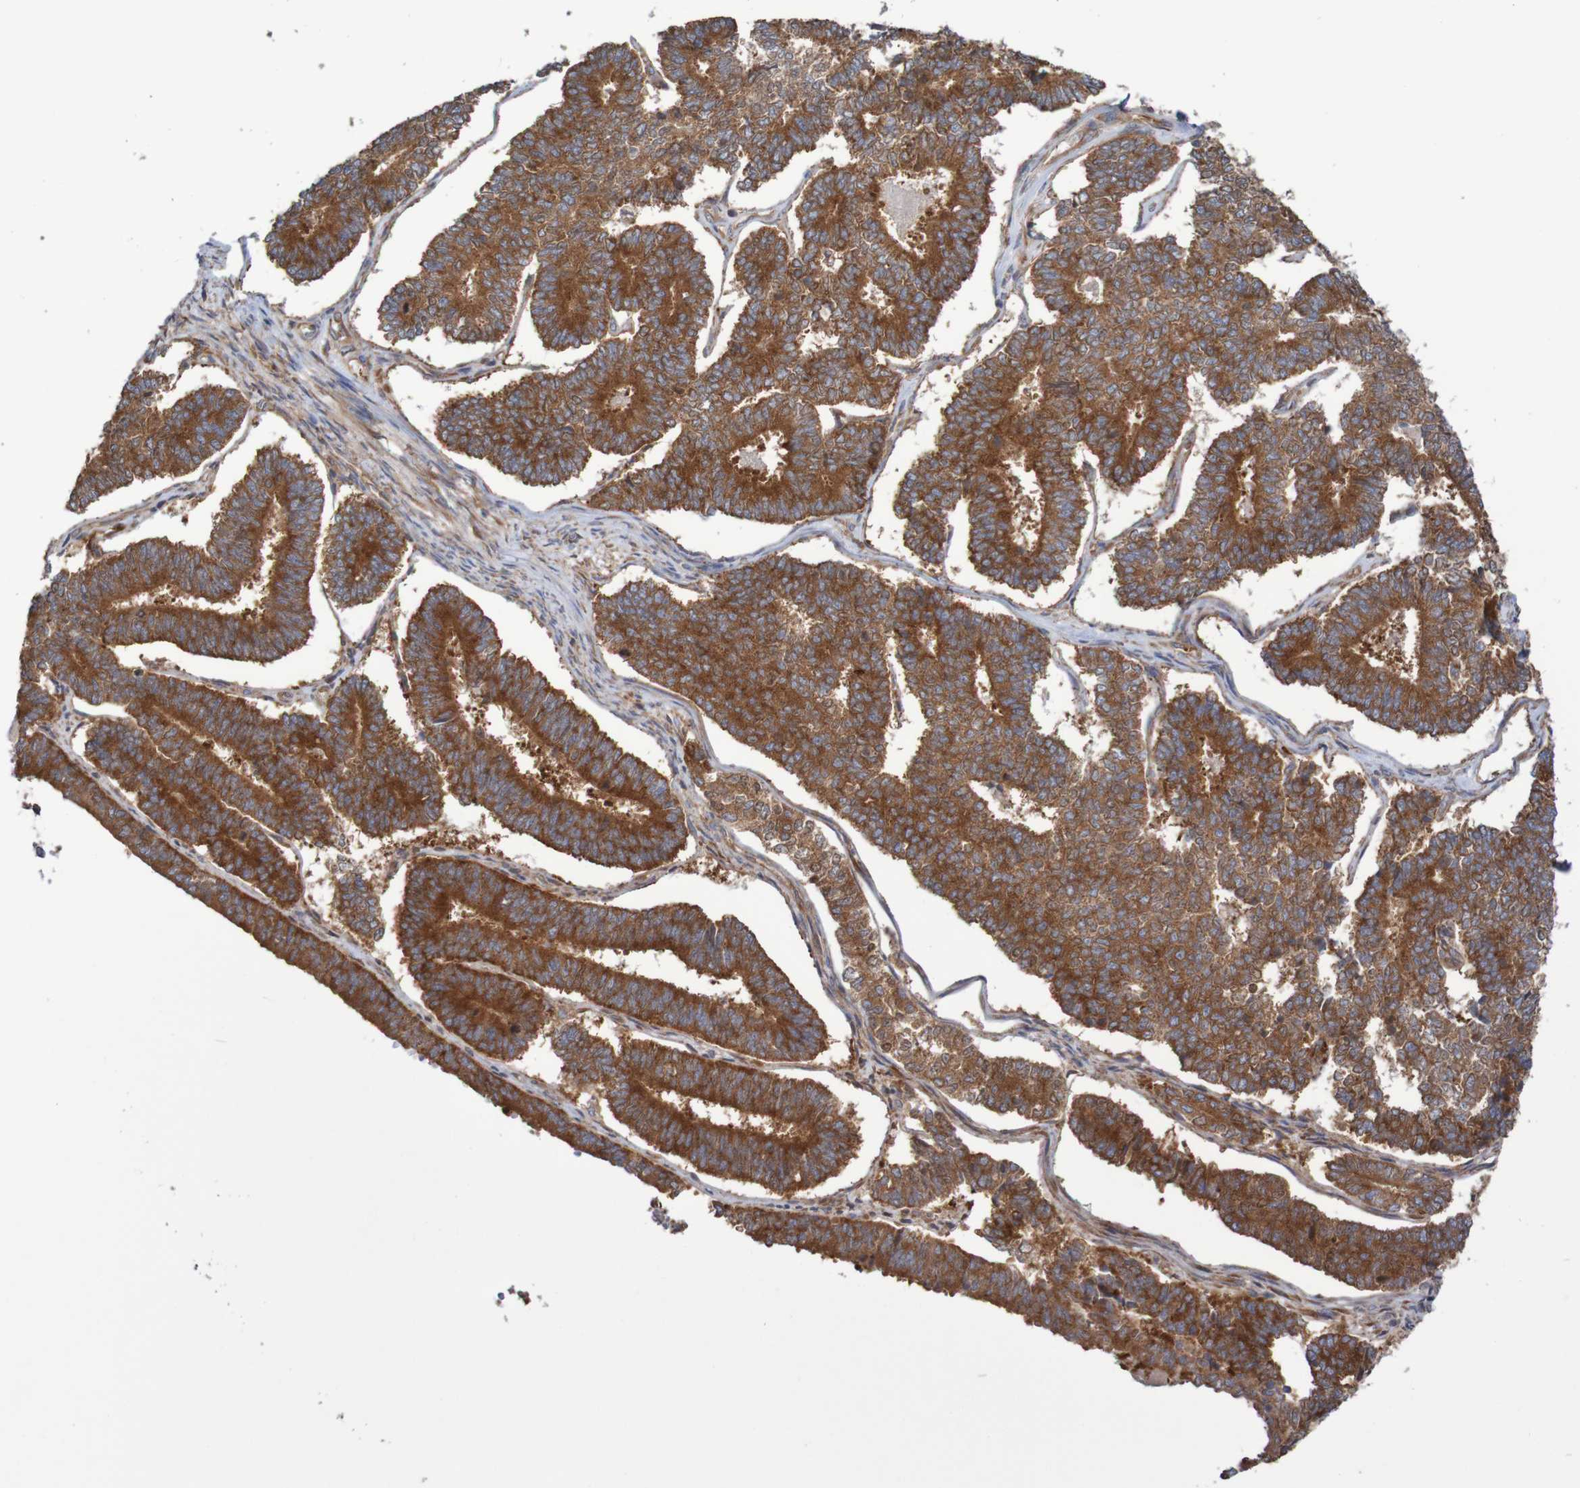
{"staining": {"intensity": "strong", "quantity": ">75%", "location": "cytoplasmic/membranous"}, "tissue": "endometrial cancer", "cell_type": "Tumor cells", "image_type": "cancer", "snomed": [{"axis": "morphology", "description": "Adenocarcinoma, NOS"}, {"axis": "topography", "description": "Endometrium"}], "caption": "This is a photomicrograph of immunohistochemistry (IHC) staining of endometrial adenocarcinoma, which shows strong staining in the cytoplasmic/membranous of tumor cells.", "gene": "LRRC47", "patient": {"sex": "female", "age": 70}}